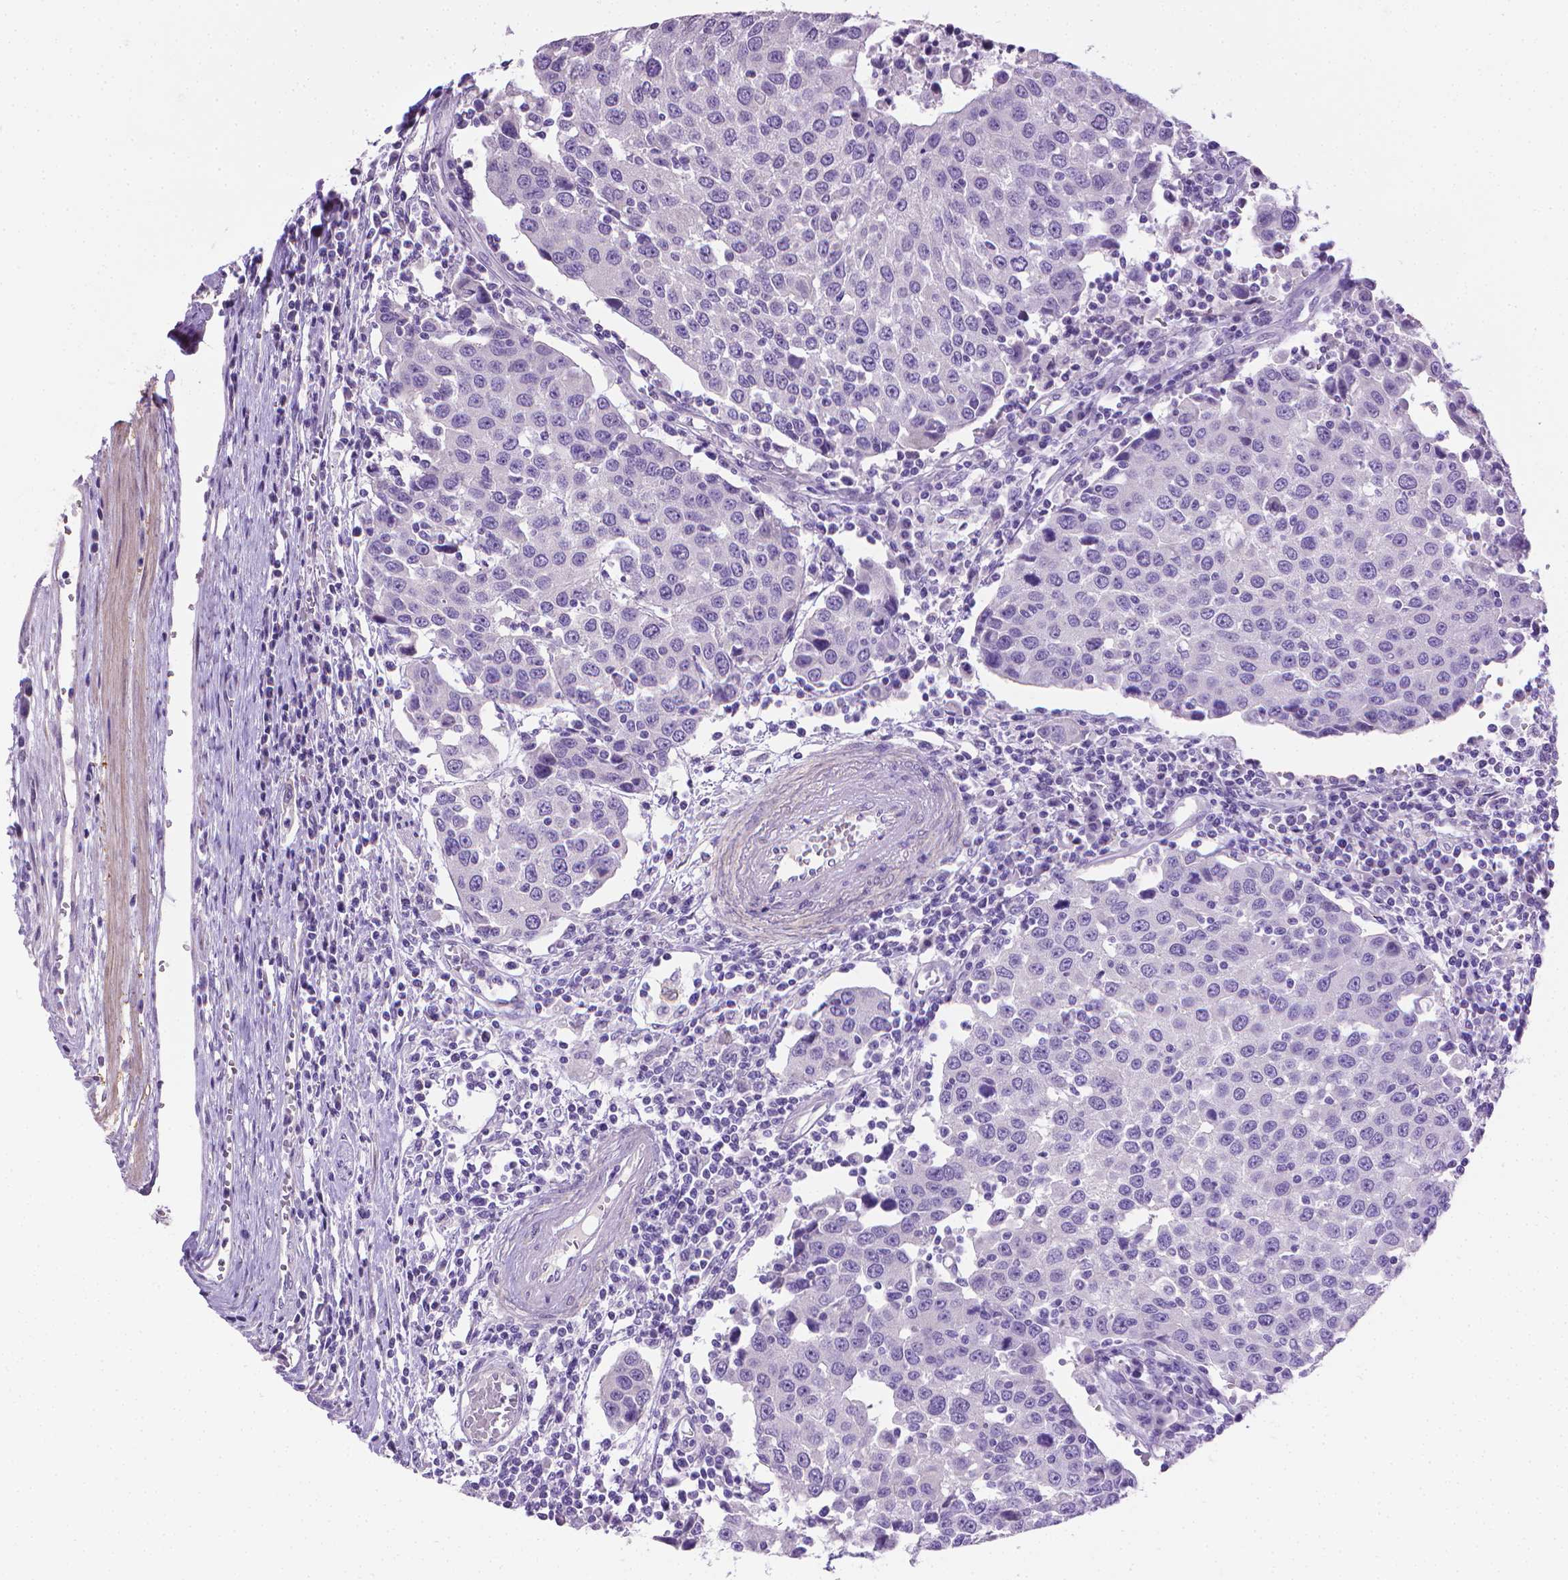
{"staining": {"intensity": "negative", "quantity": "none", "location": "none"}, "tissue": "urothelial cancer", "cell_type": "Tumor cells", "image_type": "cancer", "snomed": [{"axis": "morphology", "description": "Urothelial carcinoma, High grade"}, {"axis": "topography", "description": "Urinary bladder"}], "caption": "The photomicrograph displays no significant positivity in tumor cells of urothelial cancer.", "gene": "PNMA2", "patient": {"sex": "female", "age": 85}}